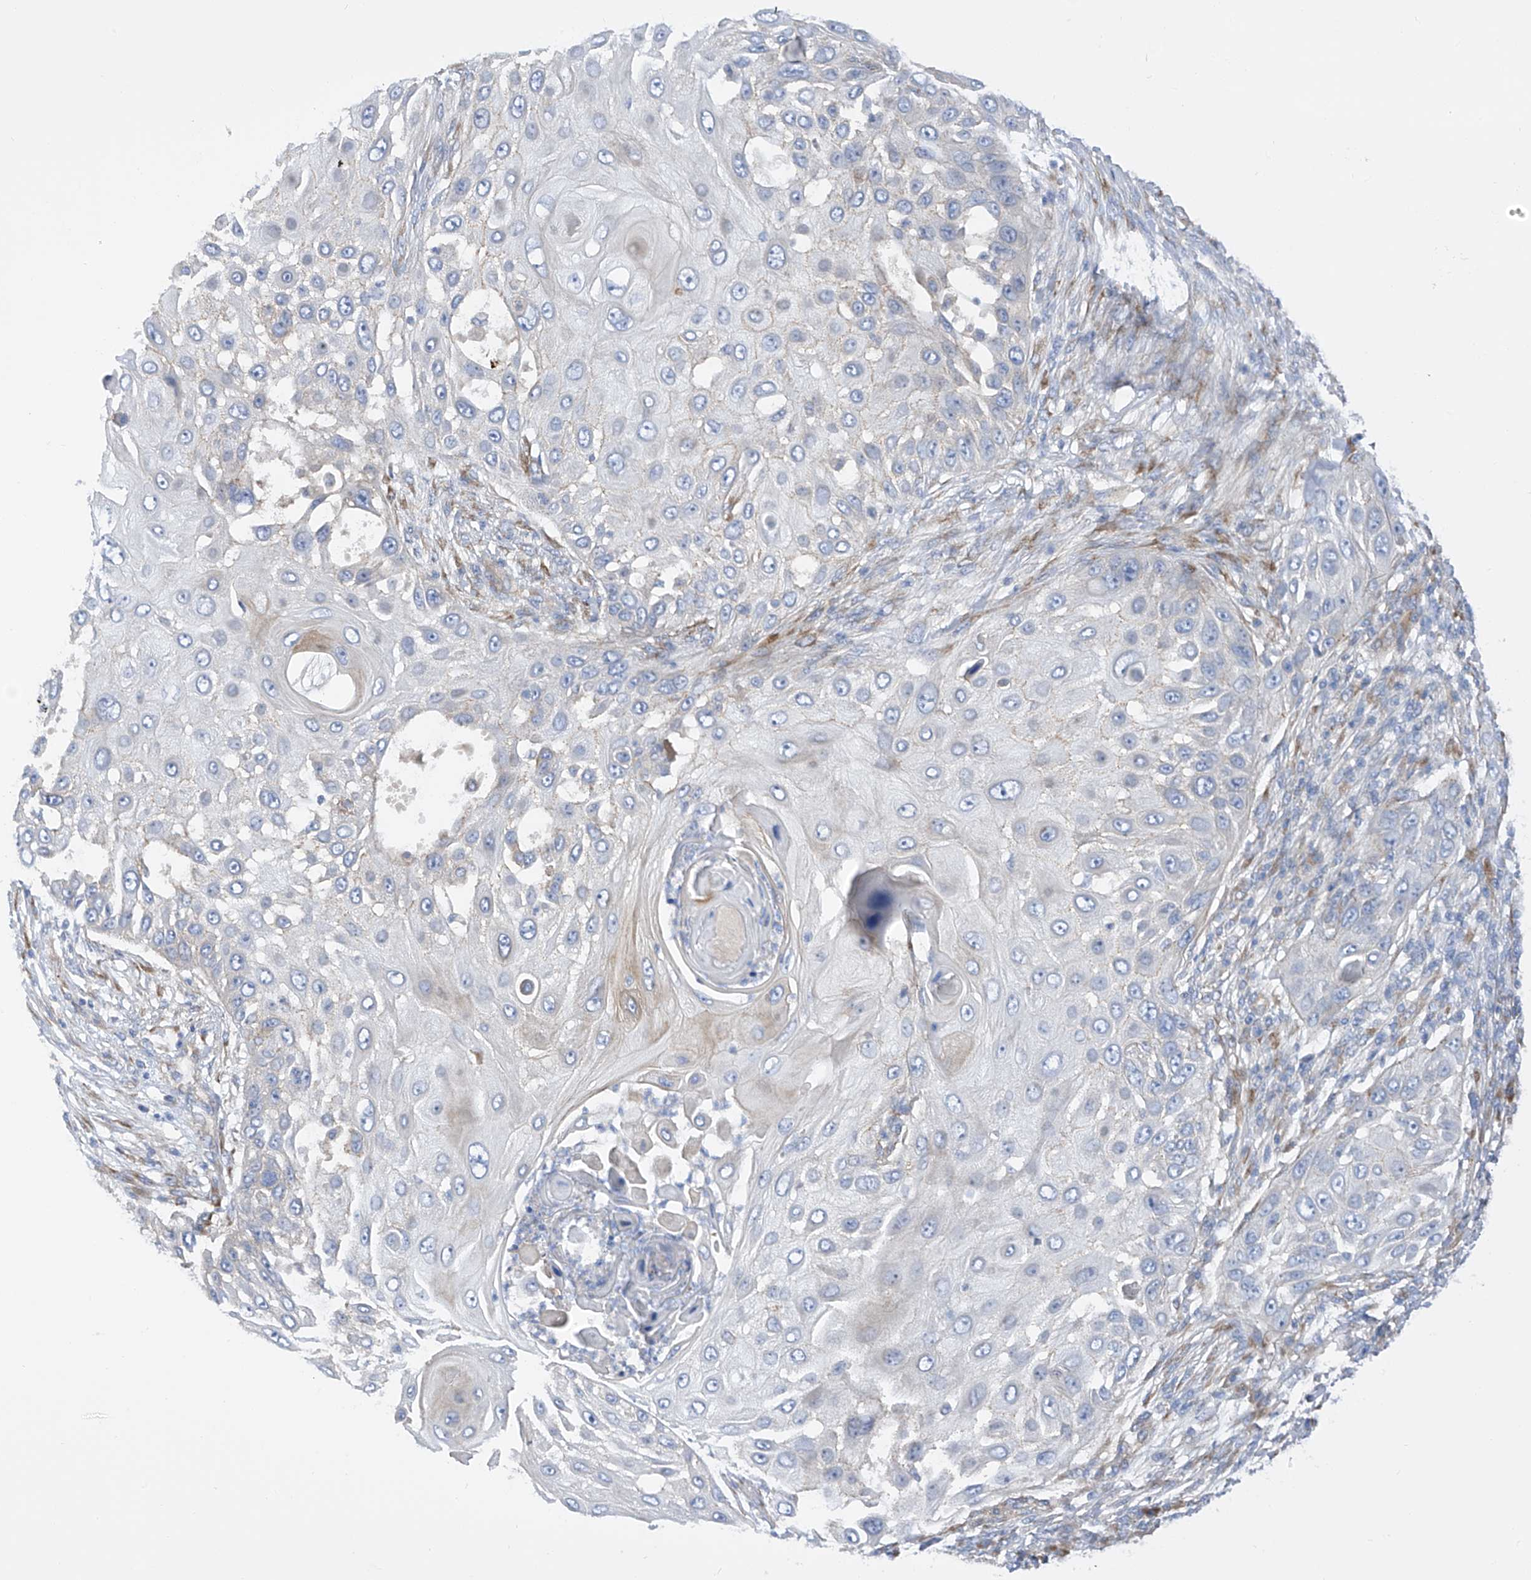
{"staining": {"intensity": "negative", "quantity": "none", "location": "none"}, "tissue": "skin cancer", "cell_type": "Tumor cells", "image_type": "cancer", "snomed": [{"axis": "morphology", "description": "Squamous cell carcinoma, NOS"}, {"axis": "topography", "description": "Skin"}], "caption": "An IHC image of skin cancer is shown. There is no staining in tumor cells of skin cancer.", "gene": "LCA5", "patient": {"sex": "female", "age": 44}}